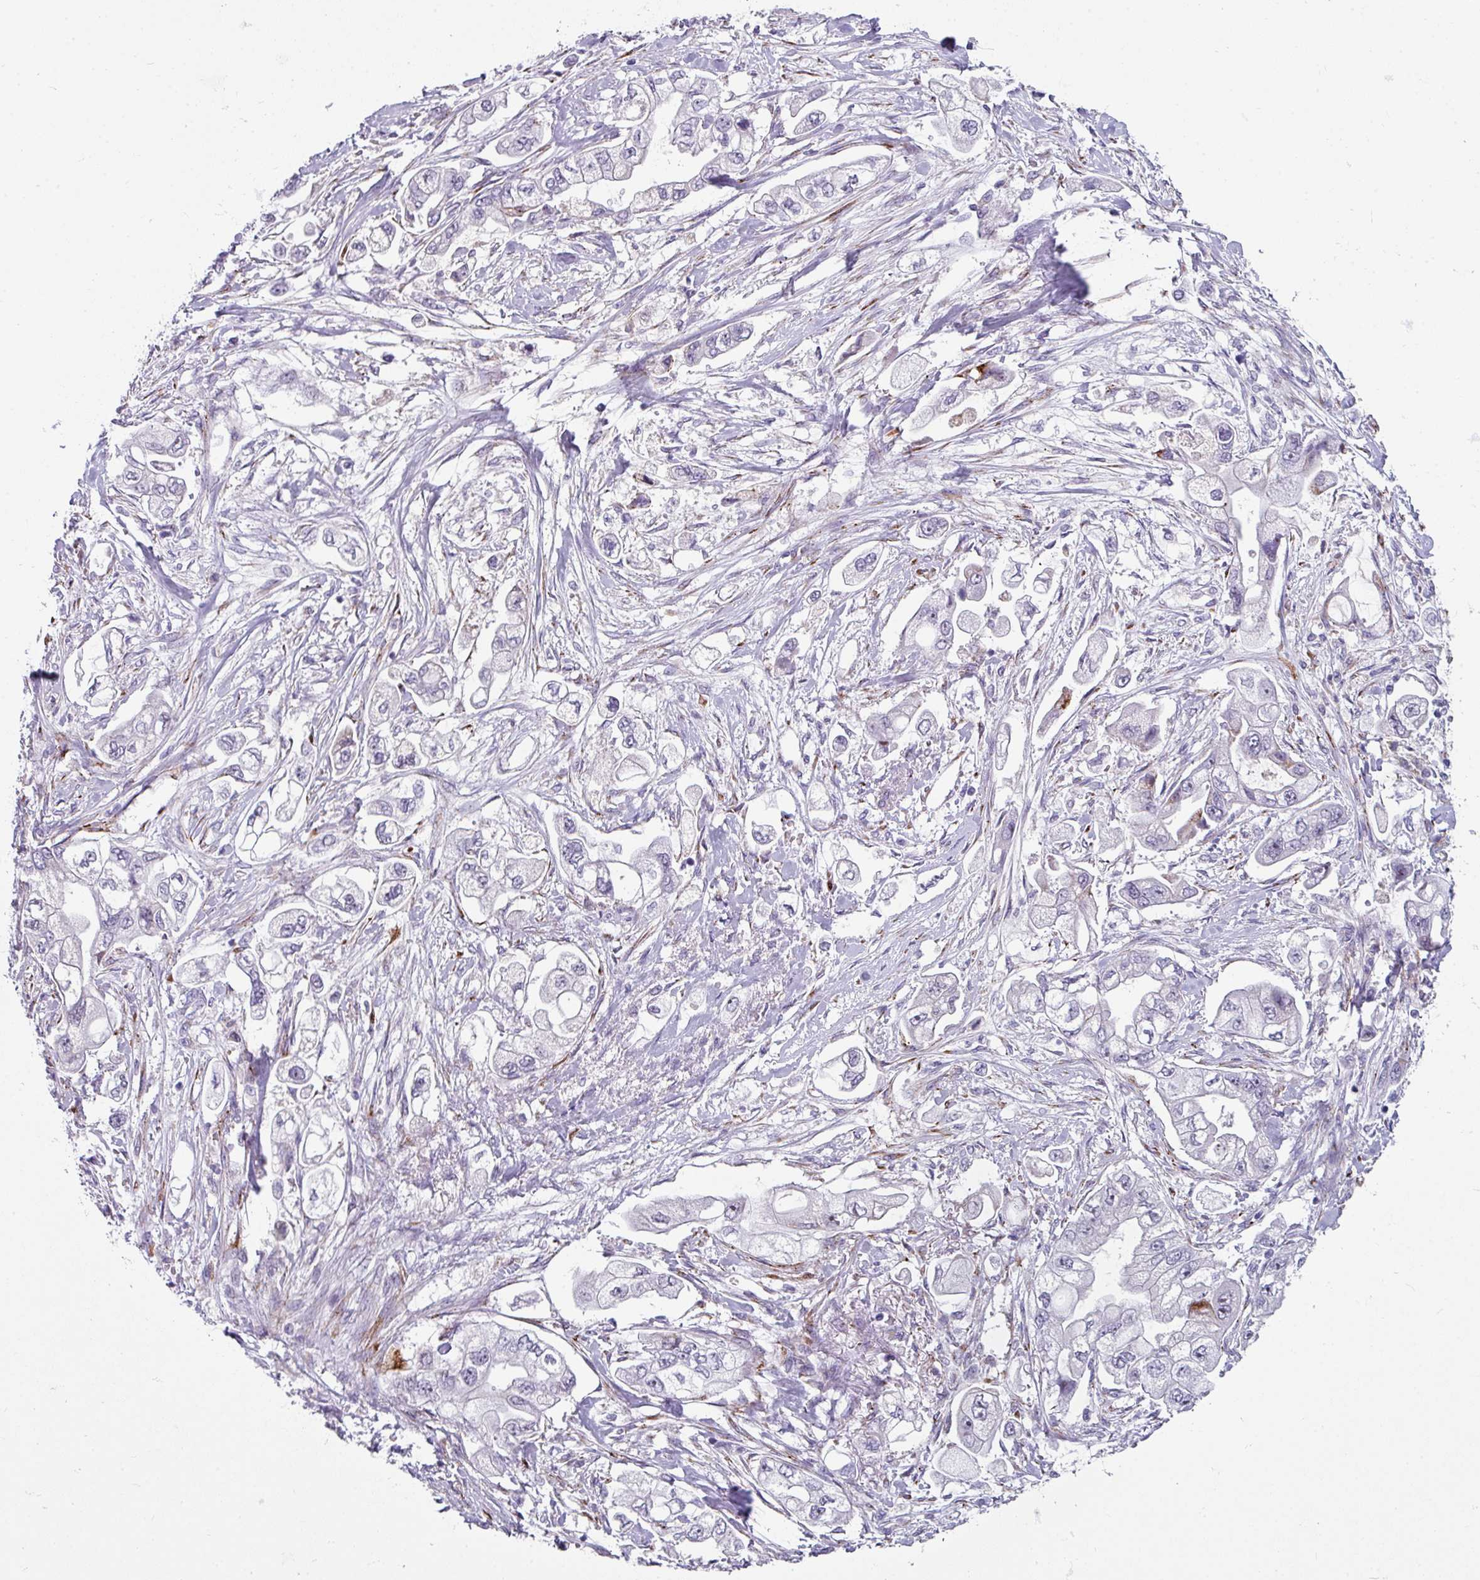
{"staining": {"intensity": "negative", "quantity": "none", "location": "none"}, "tissue": "stomach cancer", "cell_type": "Tumor cells", "image_type": "cancer", "snomed": [{"axis": "morphology", "description": "Adenocarcinoma, NOS"}, {"axis": "topography", "description": "Stomach"}], "caption": "This is an immunohistochemistry histopathology image of human adenocarcinoma (stomach). There is no staining in tumor cells.", "gene": "BMS1", "patient": {"sex": "male", "age": 62}}